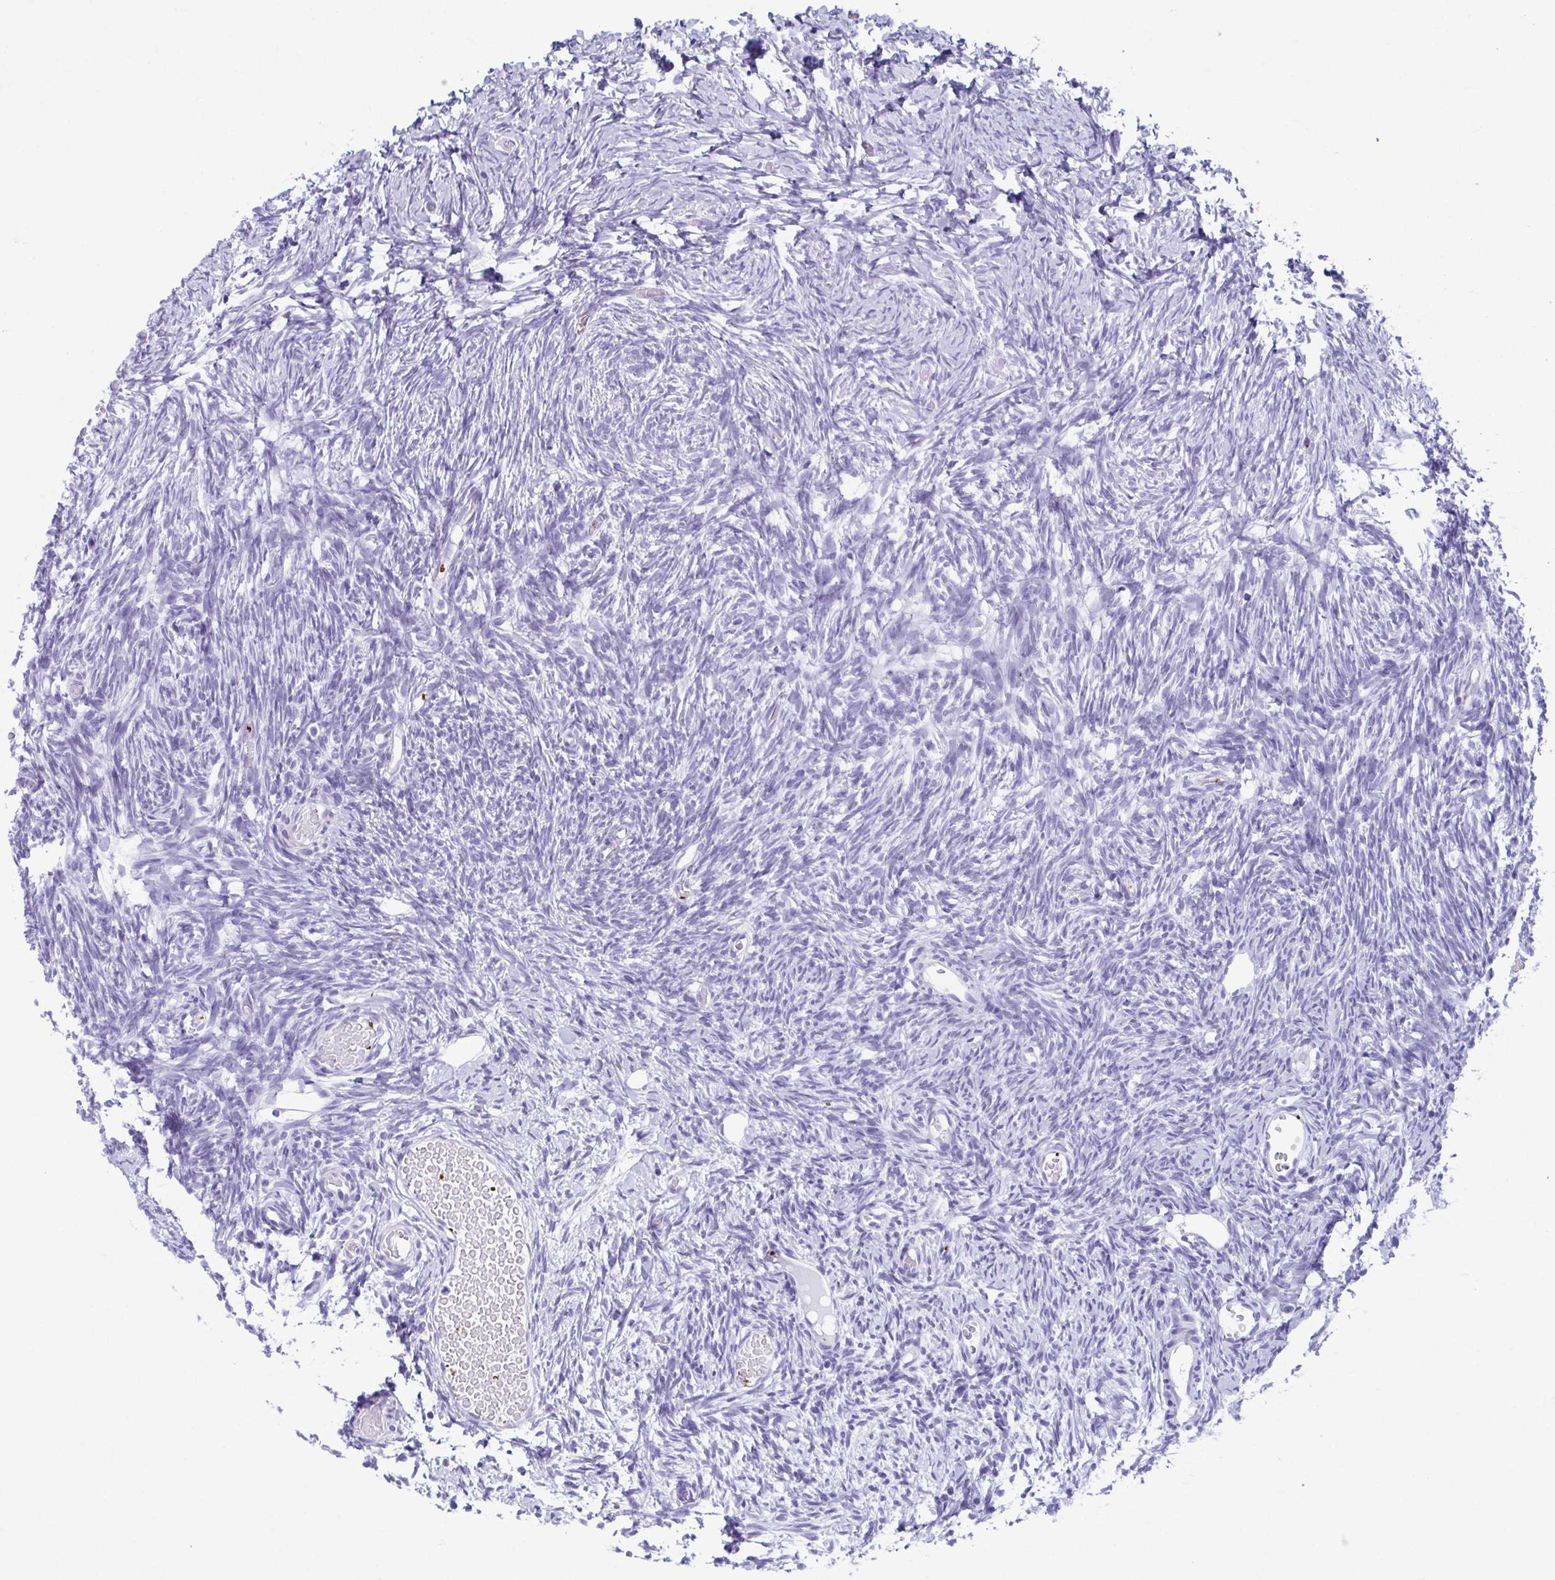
{"staining": {"intensity": "negative", "quantity": "none", "location": "none"}, "tissue": "ovary", "cell_type": "Ovarian stroma cells", "image_type": "normal", "snomed": [{"axis": "morphology", "description": "Normal tissue, NOS"}, {"axis": "topography", "description": "Ovary"}], "caption": "There is no significant positivity in ovarian stroma cells of ovary. Brightfield microscopy of immunohistochemistry stained with DAB (brown) and hematoxylin (blue), captured at high magnification.", "gene": "TCEAL3", "patient": {"sex": "female", "age": 39}}